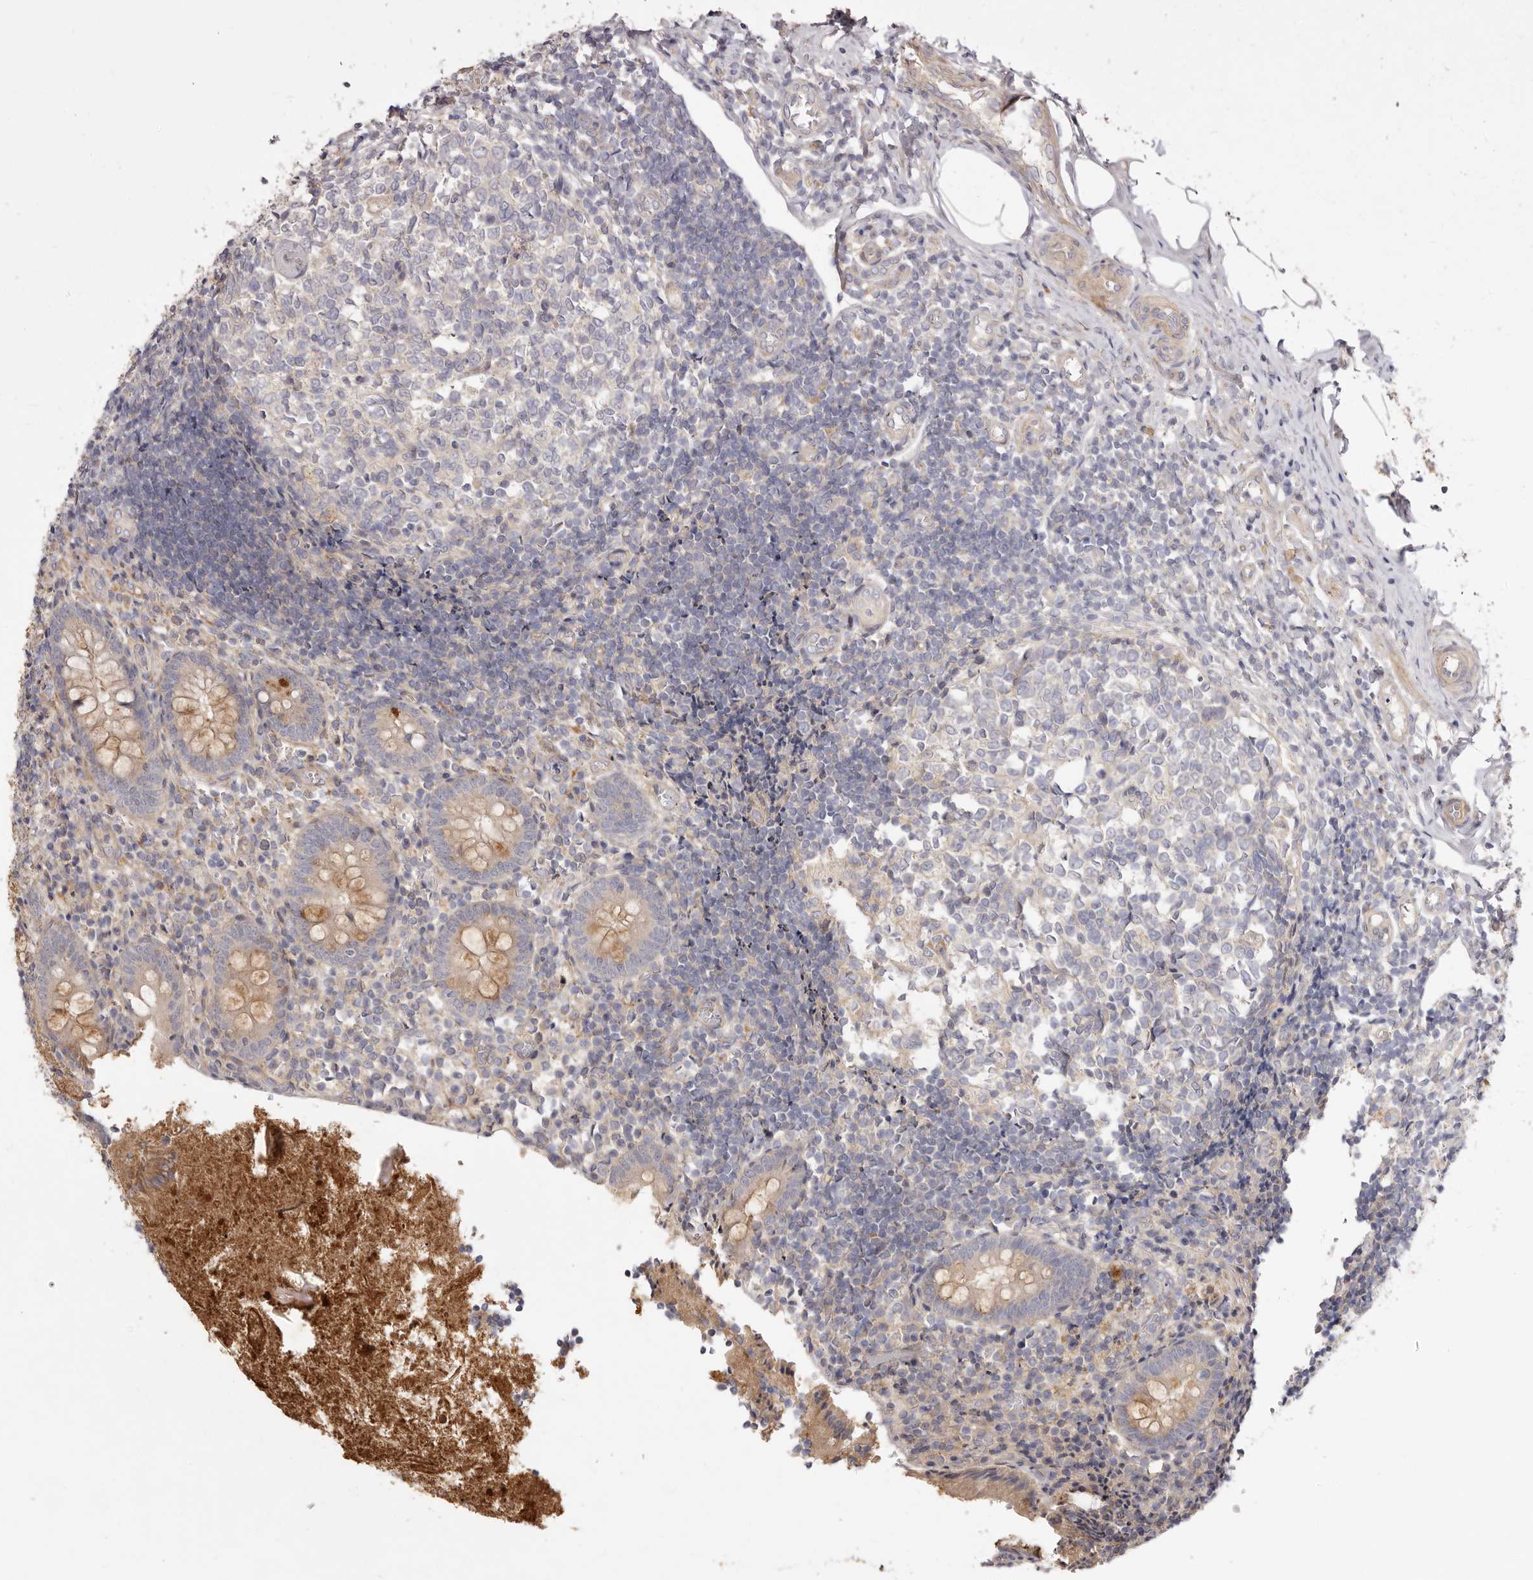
{"staining": {"intensity": "moderate", "quantity": "<25%", "location": "cytoplasmic/membranous"}, "tissue": "appendix", "cell_type": "Glandular cells", "image_type": "normal", "snomed": [{"axis": "morphology", "description": "Normal tissue, NOS"}, {"axis": "topography", "description": "Appendix"}], "caption": "Immunohistochemistry staining of normal appendix, which reveals low levels of moderate cytoplasmic/membranous expression in about <25% of glandular cells indicating moderate cytoplasmic/membranous protein staining. The staining was performed using DAB (brown) for protein detection and nuclei were counterstained in hematoxylin (blue).", "gene": "ADAMTS9", "patient": {"sex": "female", "age": 17}}